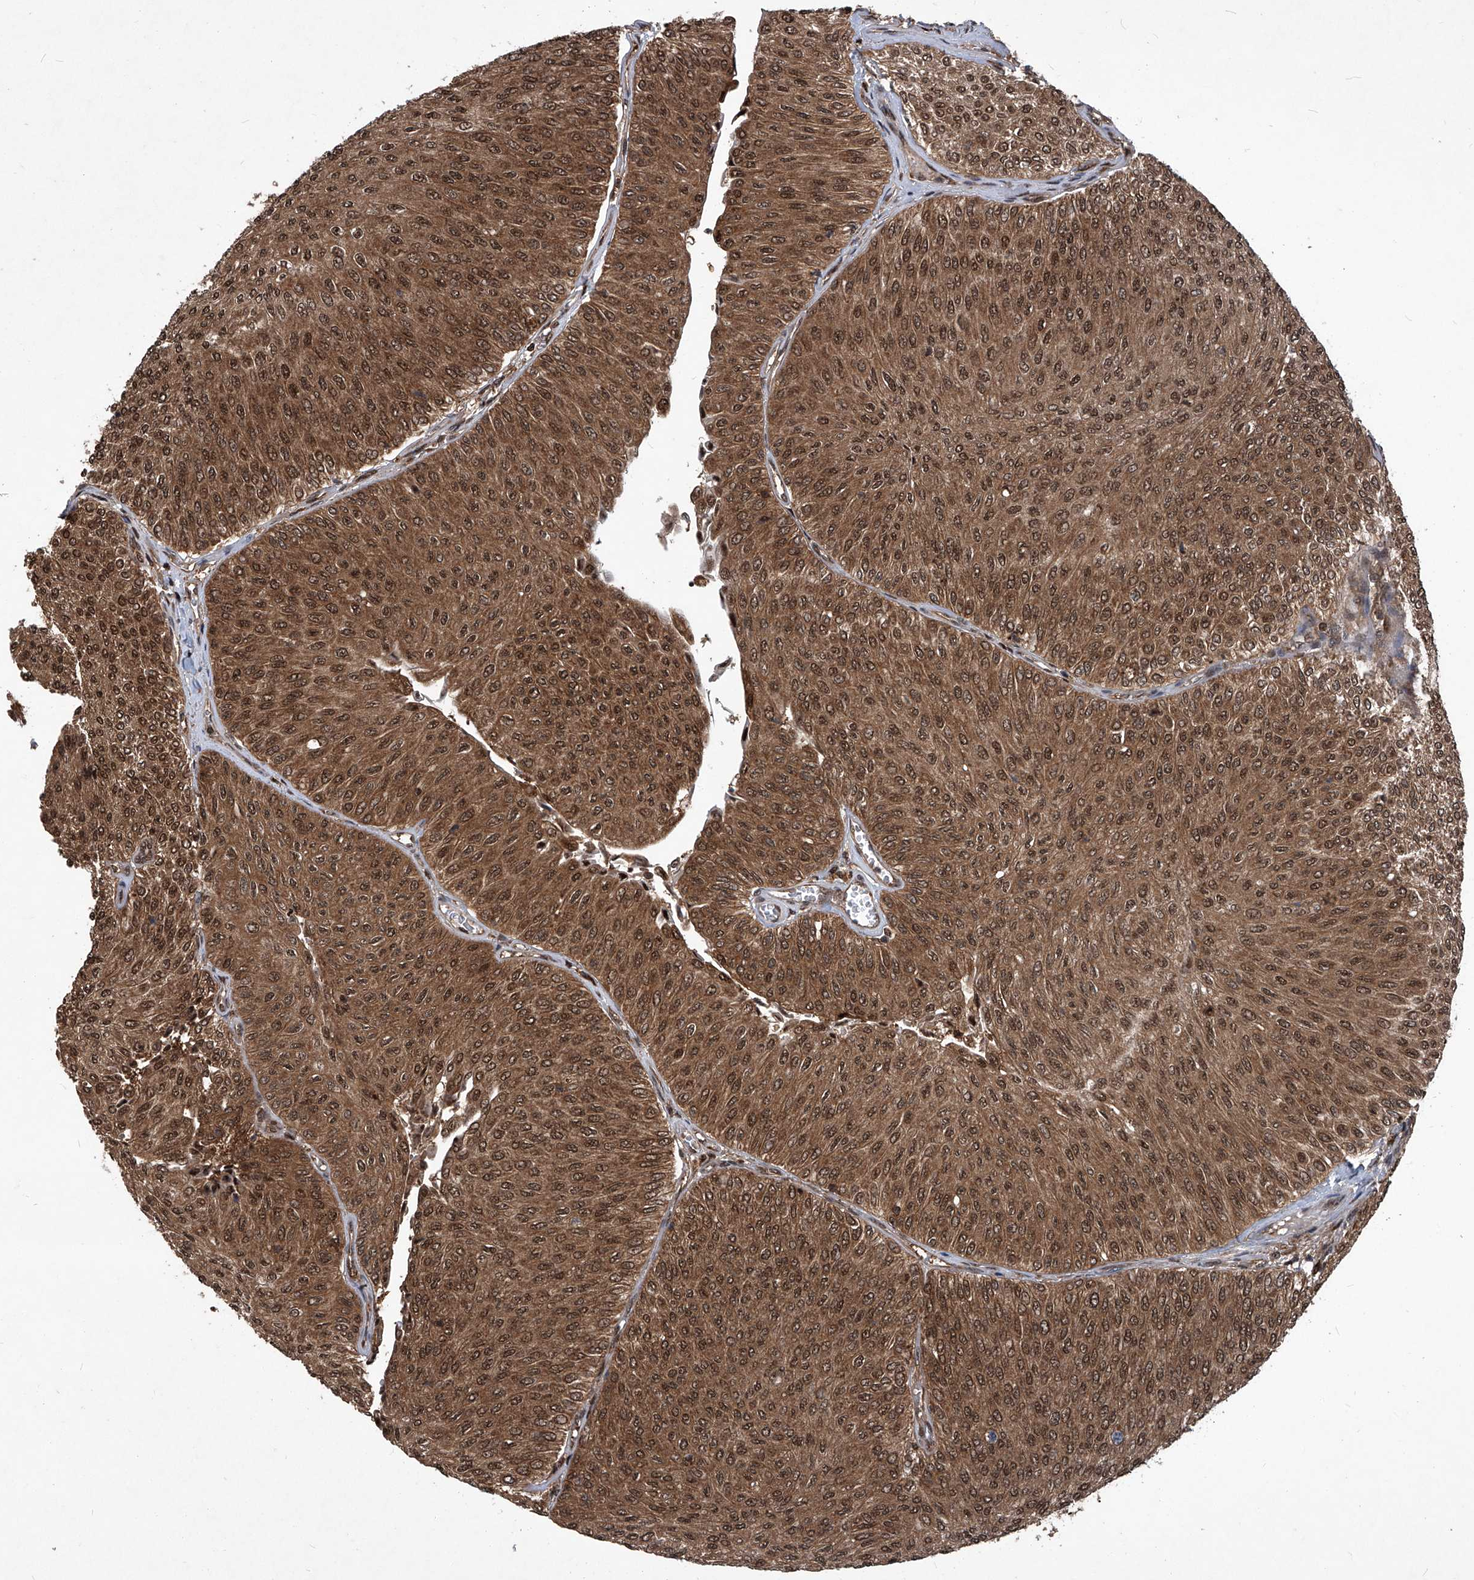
{"staining": {"intensity": "strong", "quantity": ">75%", "location": "cytoplasmic/membranous,nuclear"}, "tissue": "urothelial cancer", "cell_type": "Tumor cells", "image_type": "cancer", "snomed": [{"axis": "morphology", "description": "Urothelial carcinoma, Low grade"}, {"axis": "topography", "description": "Urinary bladder"}], "caption": "Strong cytoplasmic/membranous and nuclear staining for a protein is appreciated in about >75% of tumor cells of low-grade urothelial carcinoma using immunohistochemistry (IHC).", "gene": "PSMB1", "patient": {"sex": "male", "age": 78}}